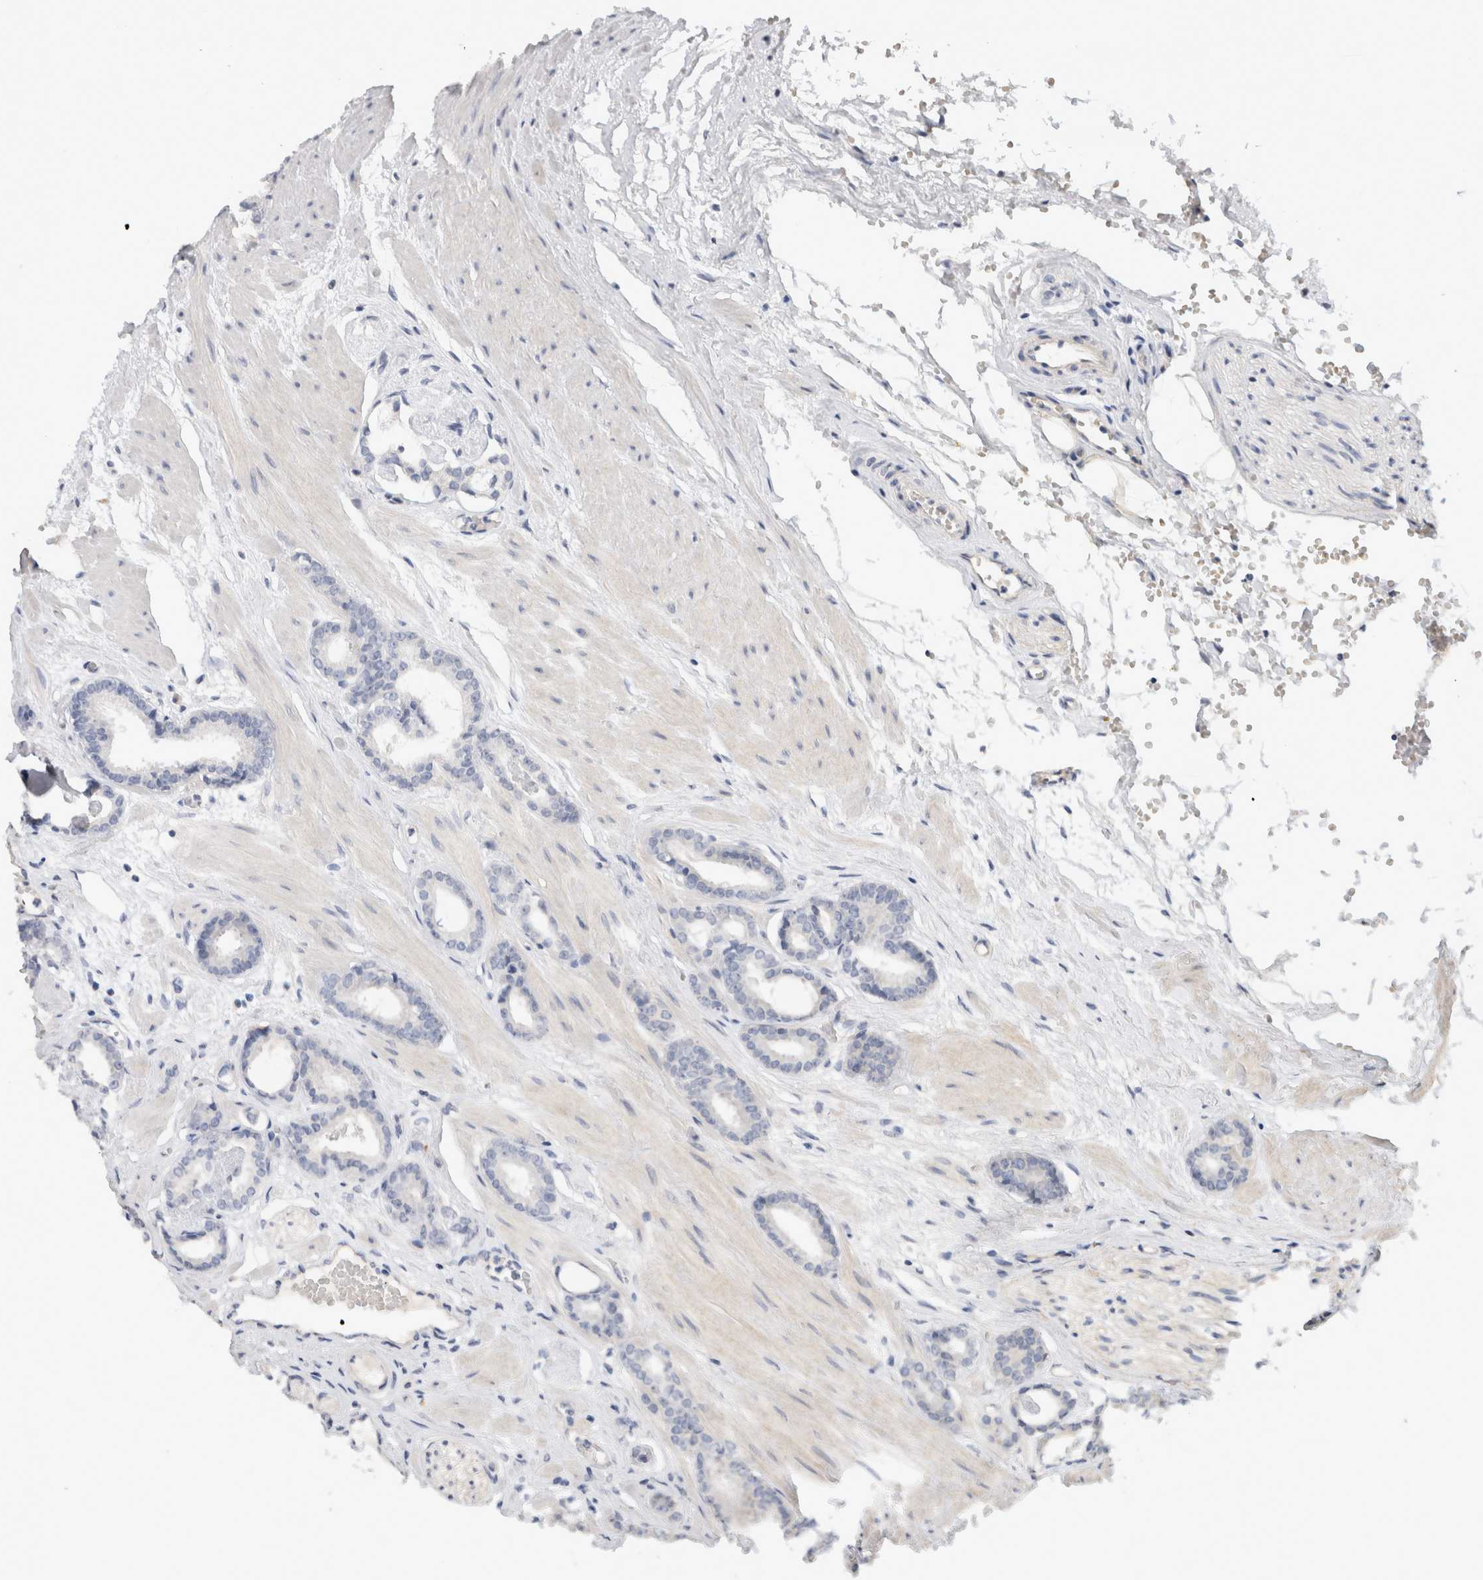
{"staining": {"intensity": "negative", "quantity": "none", "location": "none"}, "tissue": "prostate cancer", "cell_type": "Tumor cells", "image_type": "cancer", "snomed": [{"axis": "morphology", "description": "Adenocarcinoma, Low grade"}, {"axis": "topography", "description": "Prostate"}], "caption": "A micrograph of adenocarcinoma (low-grade) (prostate) stained for a protein shows no brown staining in tumor cells.", "gene": "AFP", "patient": {"sex": "male", "age": 53}}